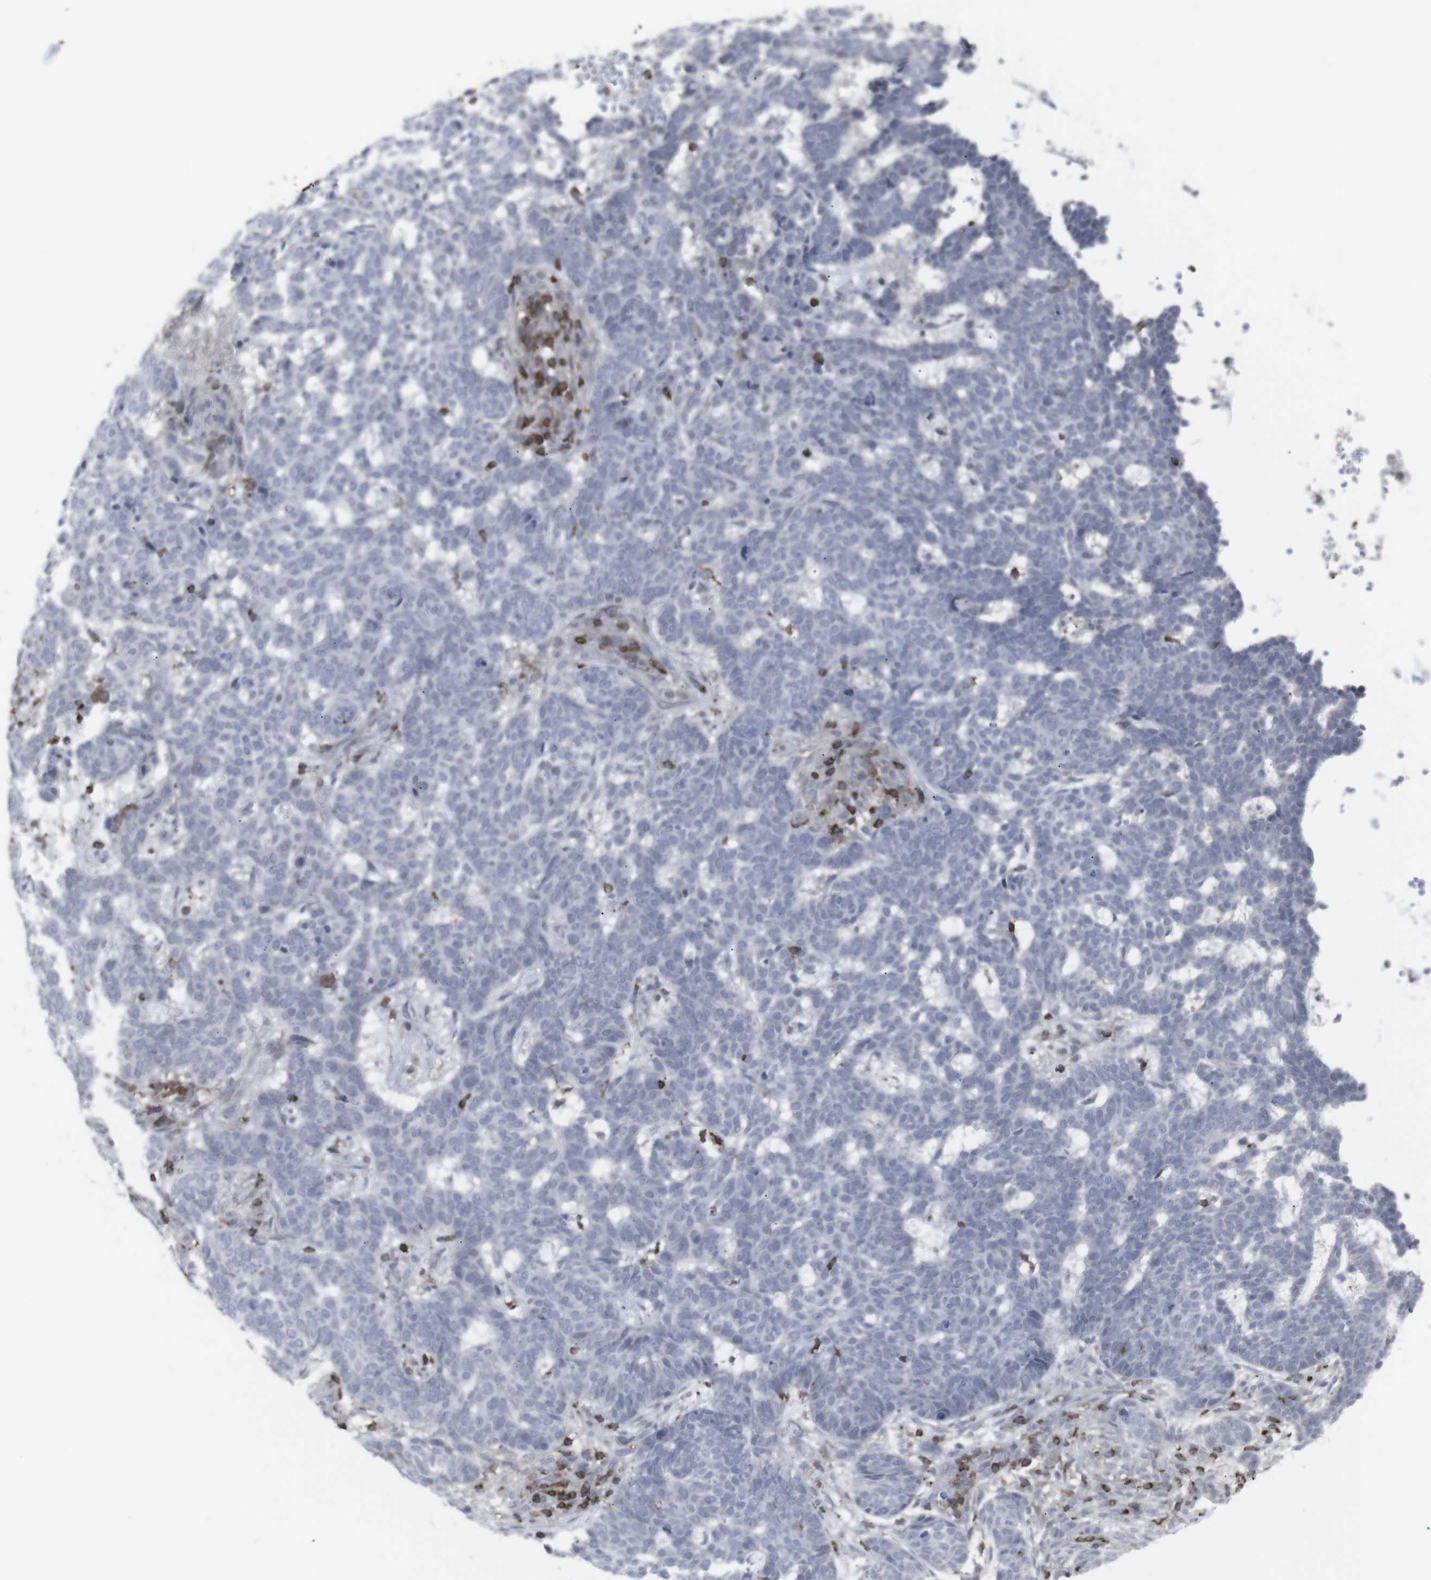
{"staining": {"intensity": "negative", "quantity": "none", "location": "none"}, "tissue": "skin cancer", "cell_type": "Tumor cells", "image_type": "cancer", "snomed": [{"axis": "morphology", "description": "Basal cell carcinoma"}, {"axis": "topography", "description": "Skin"}], "caption": "There is no significant expression in tumor cells of skin cancer (basal cell carcinoma).", "gene": "APOBEC2", "patient": {"sex": "male", "age": 85}}